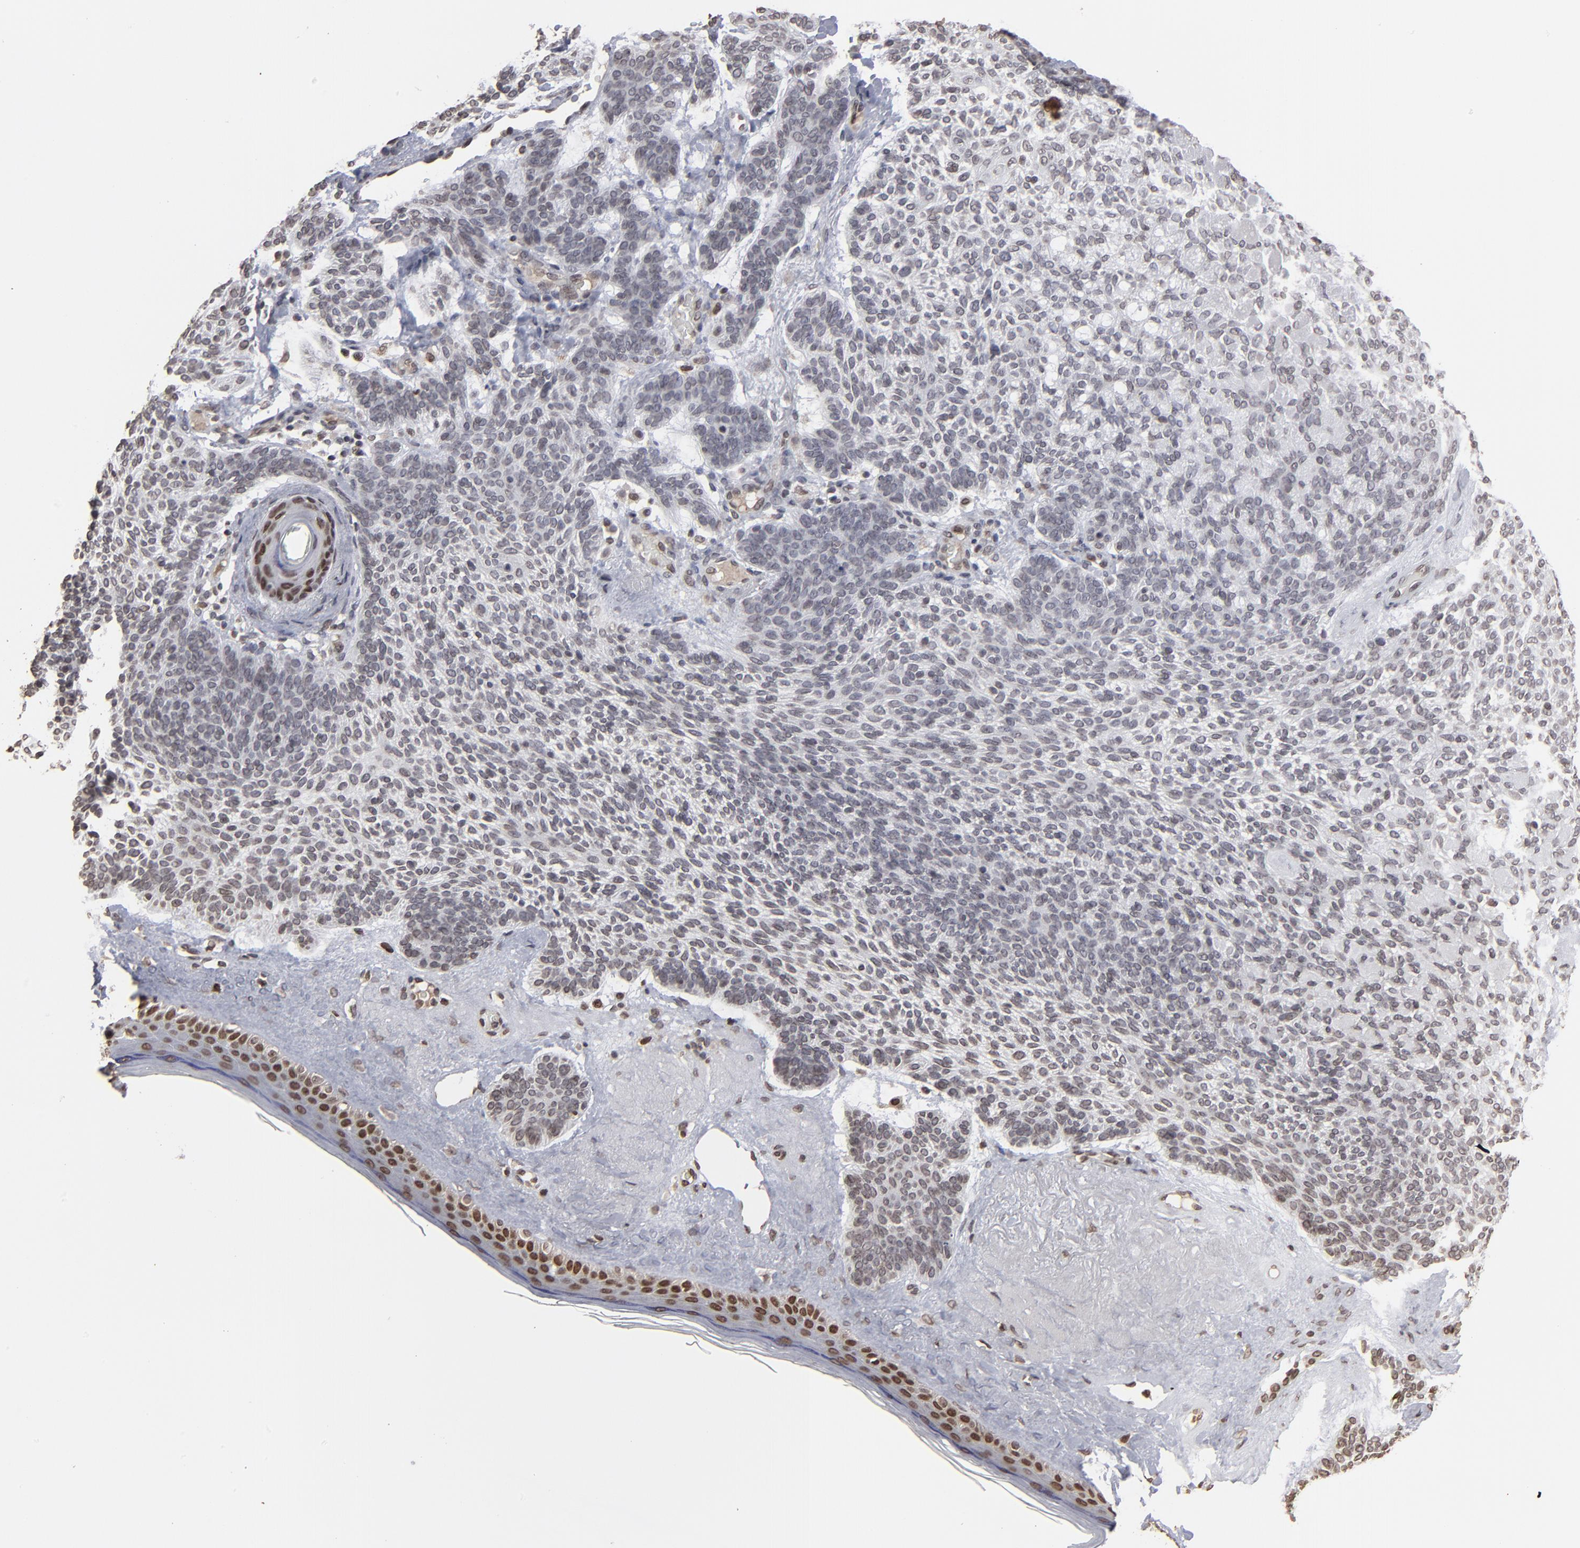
{"staining": {"intensity": "weak", "quantity": "<25%", "location": "nuclear"}, "tissue": "skin cancer", "cell_type": "Tumor cells", "image_type": "cancer", "snomed": [{"axis": "morphology", "description": "Normal tissue, NOS"}, {"axis": "morphology", "description": "Basal cell carcinoma"}, {"axis": "topography", "description": "Skin"}], "caption": "This photomicrograph is of basal cell carcinoma (skin) stained with IHC to label a protein in brown with the nuclei are counter-stained blue. There is no expression in tumor cells.", "gene": "BAZ1A", "patient": {"sex": "female", "age": 70}}